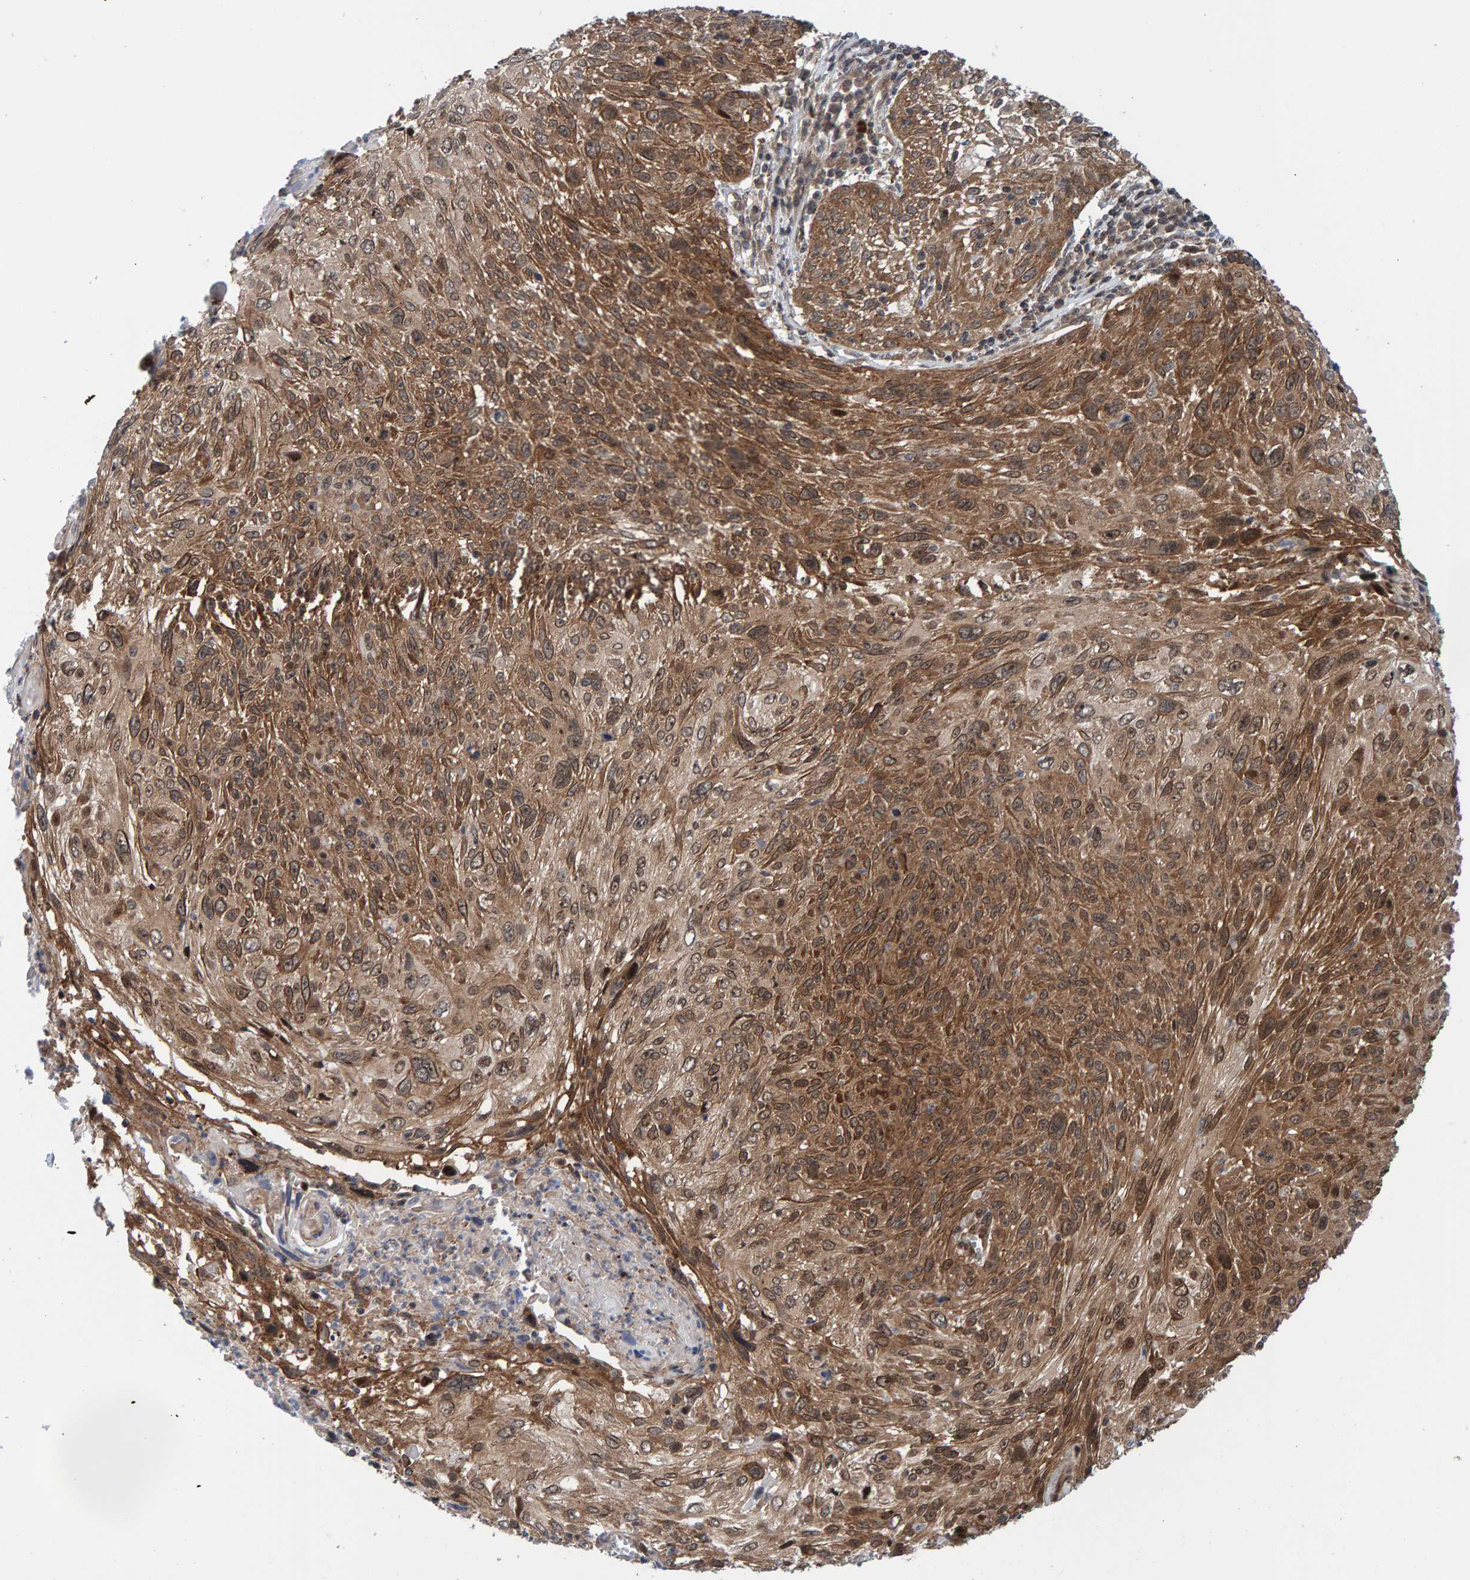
{"staining": {"intensity": "moderate", "quantity": ">75%", "location": "cytoplasmic/membranous"}, "tissue": "cervical cancer", "cell_type": "Tumor cells", "image_type": "cancer", "snomed": [{"axis": "morphology", "description": "Squamous cell carcinoma, NOS"}, {"axis": "topography", "description": "Cervix"}], "caption": "A brown stain highlights moderate cytoplasmic/membranous expression of a protein in human cervical squamous cell carcinoma tumor cells. (IHC, brightfield microscopy, high magnification).", "gene": "ZNF366", "patient": {"sex": "female", "age": 51}}